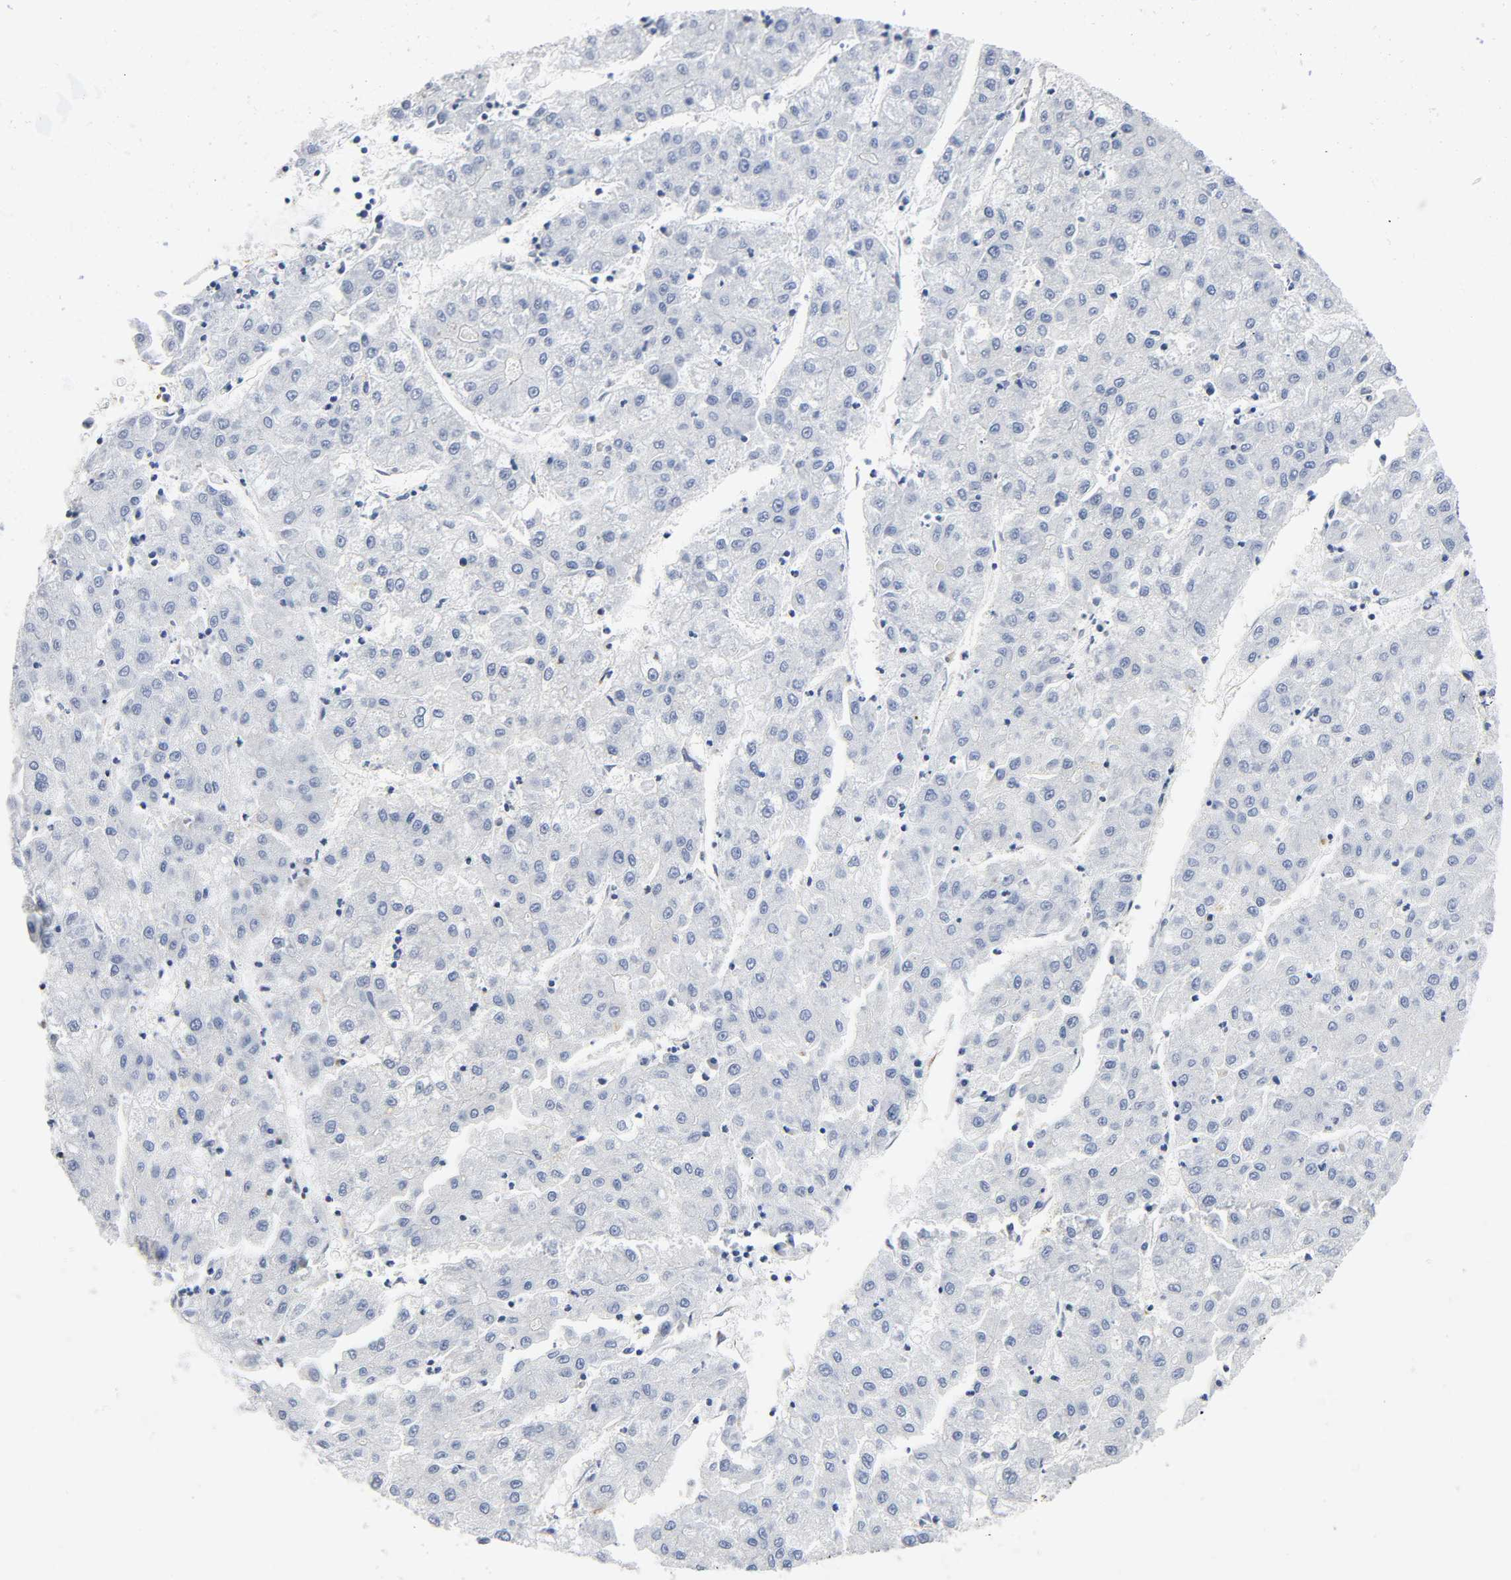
{"staining": {"intensity": "negative", "quantity": "none", "location": "none"}, "tissue": "liver cancer", "cell_type": "Tumor cells", "image_type": "cancer", "snomed": [{"axis": "morphology", "description": "Carcinoma, Hepatocellular, NOS"}, {"axis": "topography", "description": "Liver"}], "caption": "The image reveals no significant expression in tumor cells of hepatocellular carcinoma (liver).", "gene": "BAK1", "patient": {"sex": "male", "age": 70}}